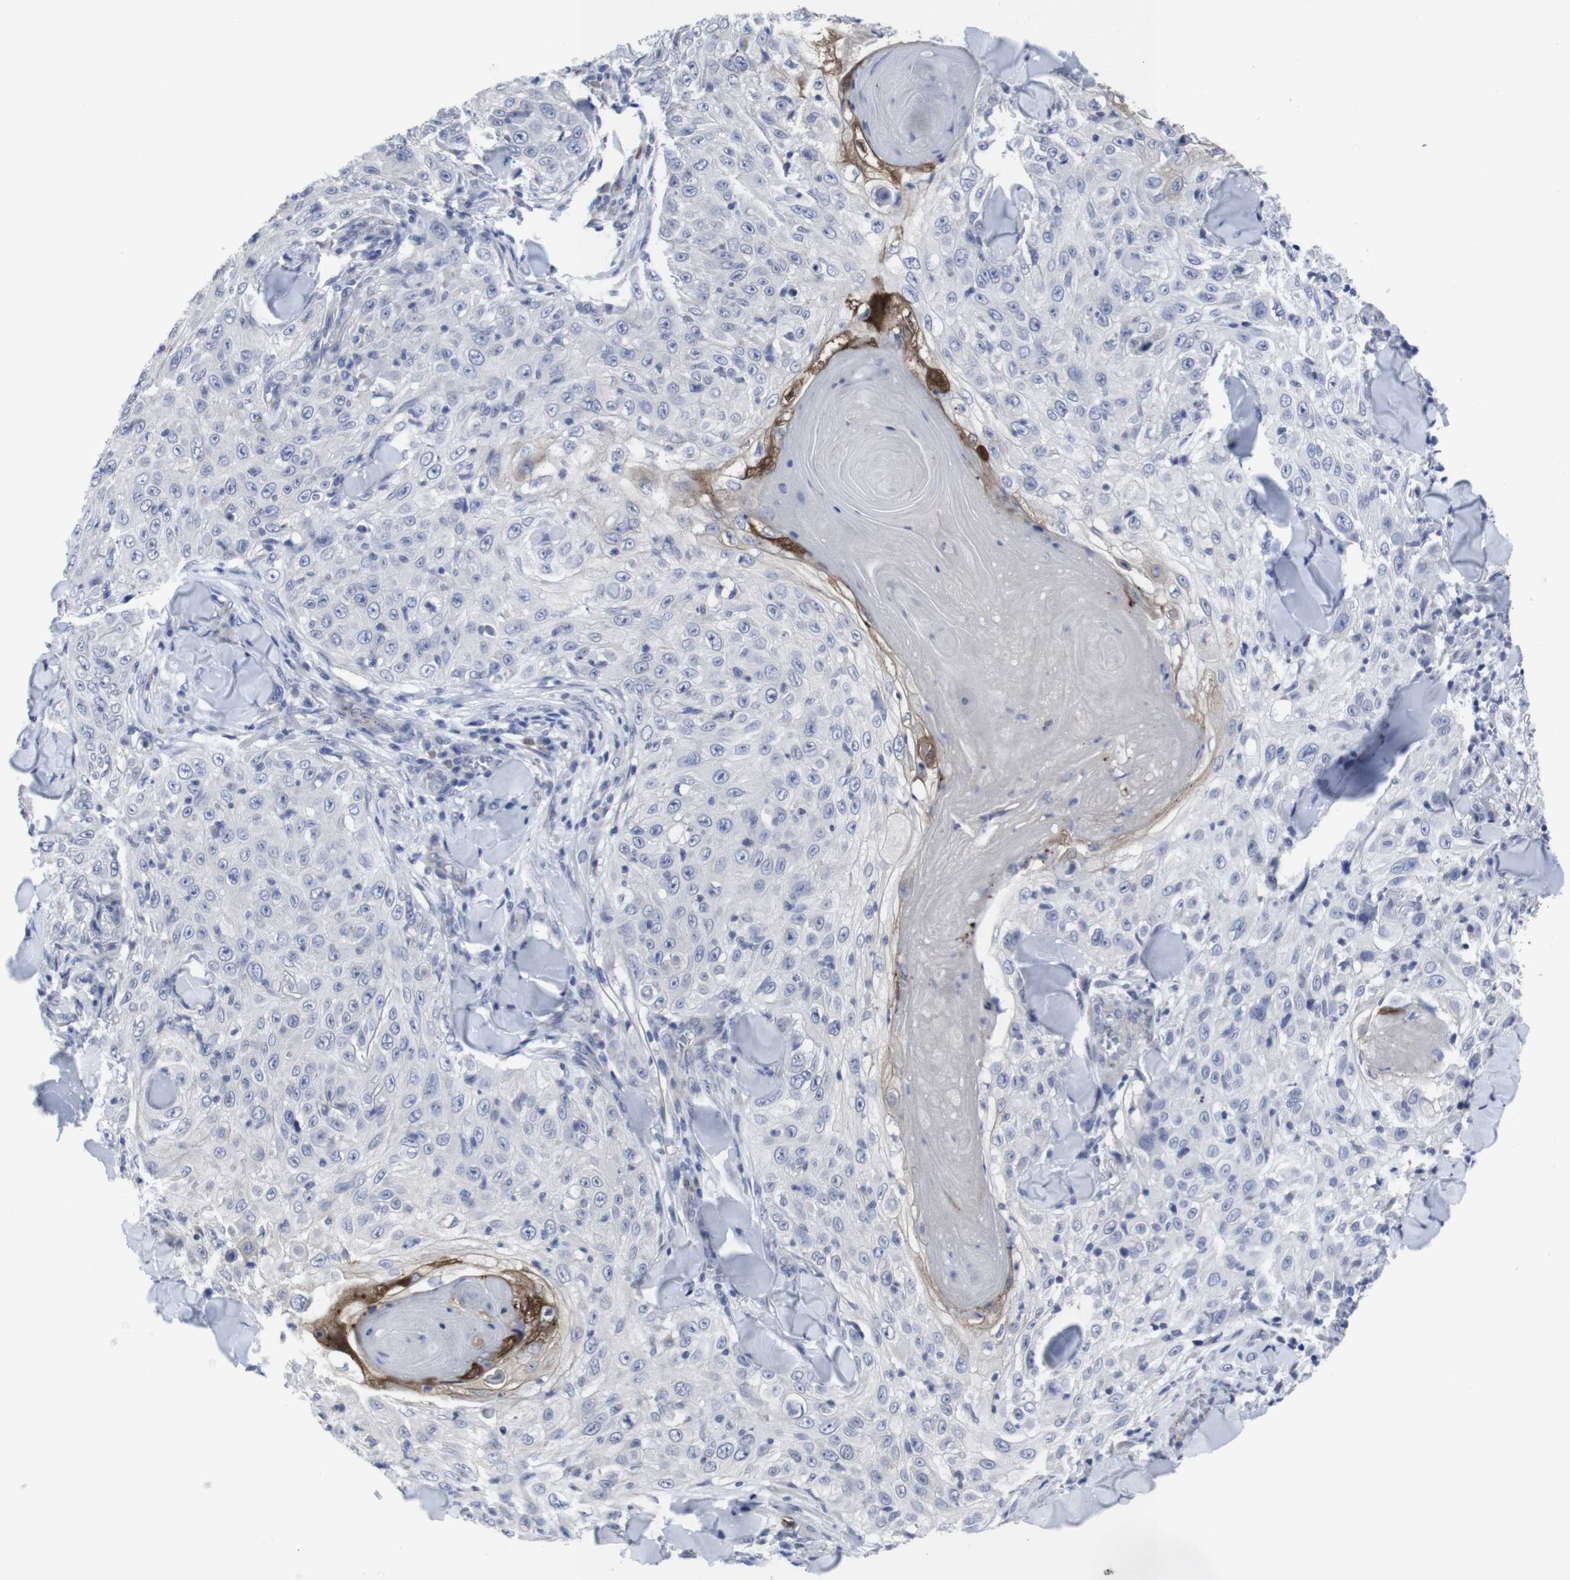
{"staining": {"intensity": "negative", "quantity": "none", "location": "none"}, "tissue": "skin cancer", "cell_type": "Tumor cells", "image_type": "cancer", "snomed": [{"axis": "morphology", "description": "Squamous cell carcinoma, NOS"}, {"axis": "topography", "description": "Skin"}], "caption": "Immunohistochemical staining of human squamous cell carcinoma (skin) exhibits no significant positivity in tumor cells.", "gene": "SNCG", "patient": {"sex": "male", "age": 86}}